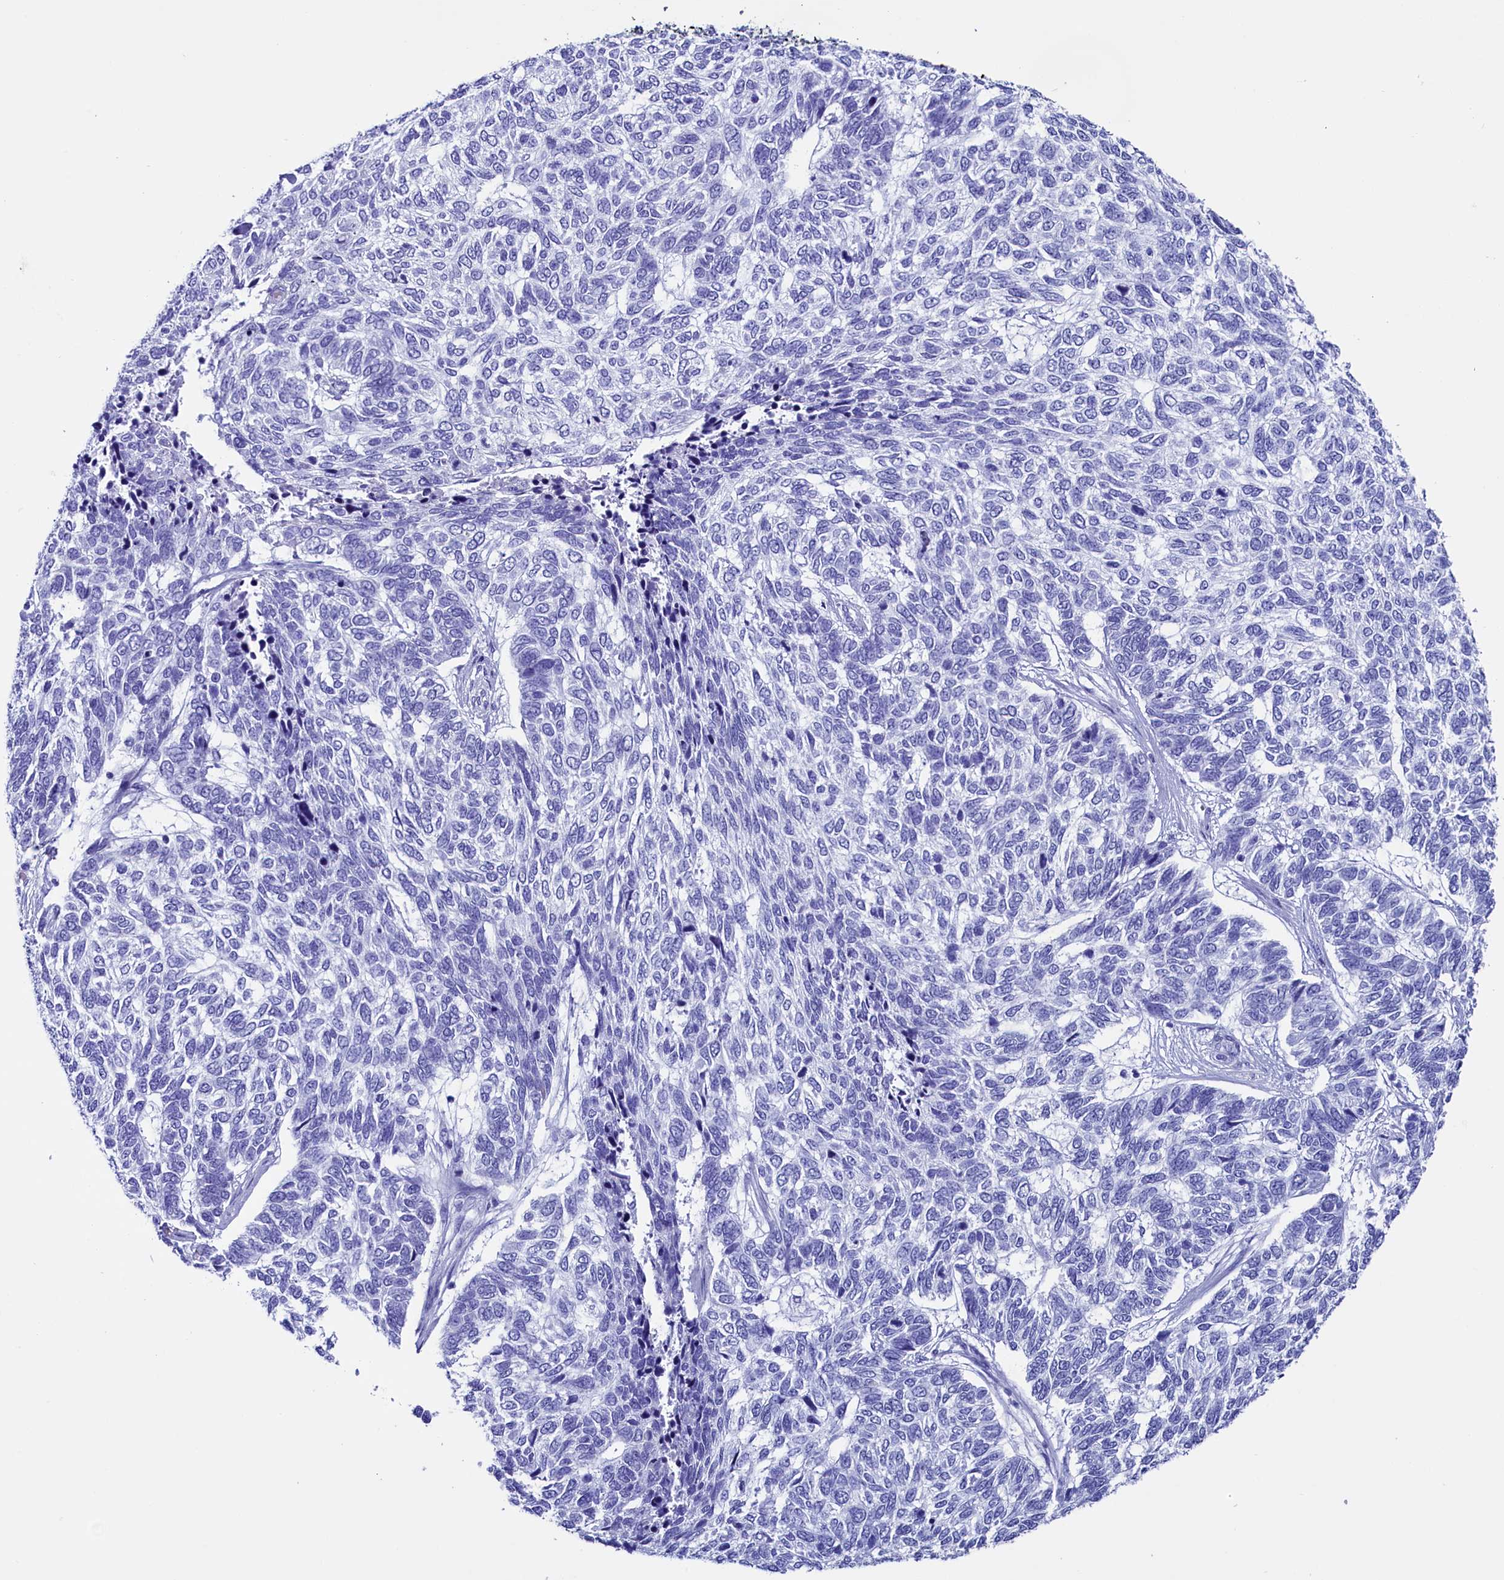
{"staining": {"intensity": "negative", "quantity": "none", "location": "none"}, "tissue": "skin cancer", "cell_type": "Tumor cells", "image_type": "cancer", "snomed": [{"axis": "morphology", "description": "Basal cell carcinoma"}, {"axis": "topography", "description": "Skin"}], "caption": "Immunohistochemistry histopathology image of neoplastic tissue: human skin cancer stained with DAB reveals no significant protein staining in tumor cells.", "gene": "ANKRD29", "patient": {"sex": "female", "age": 65}}